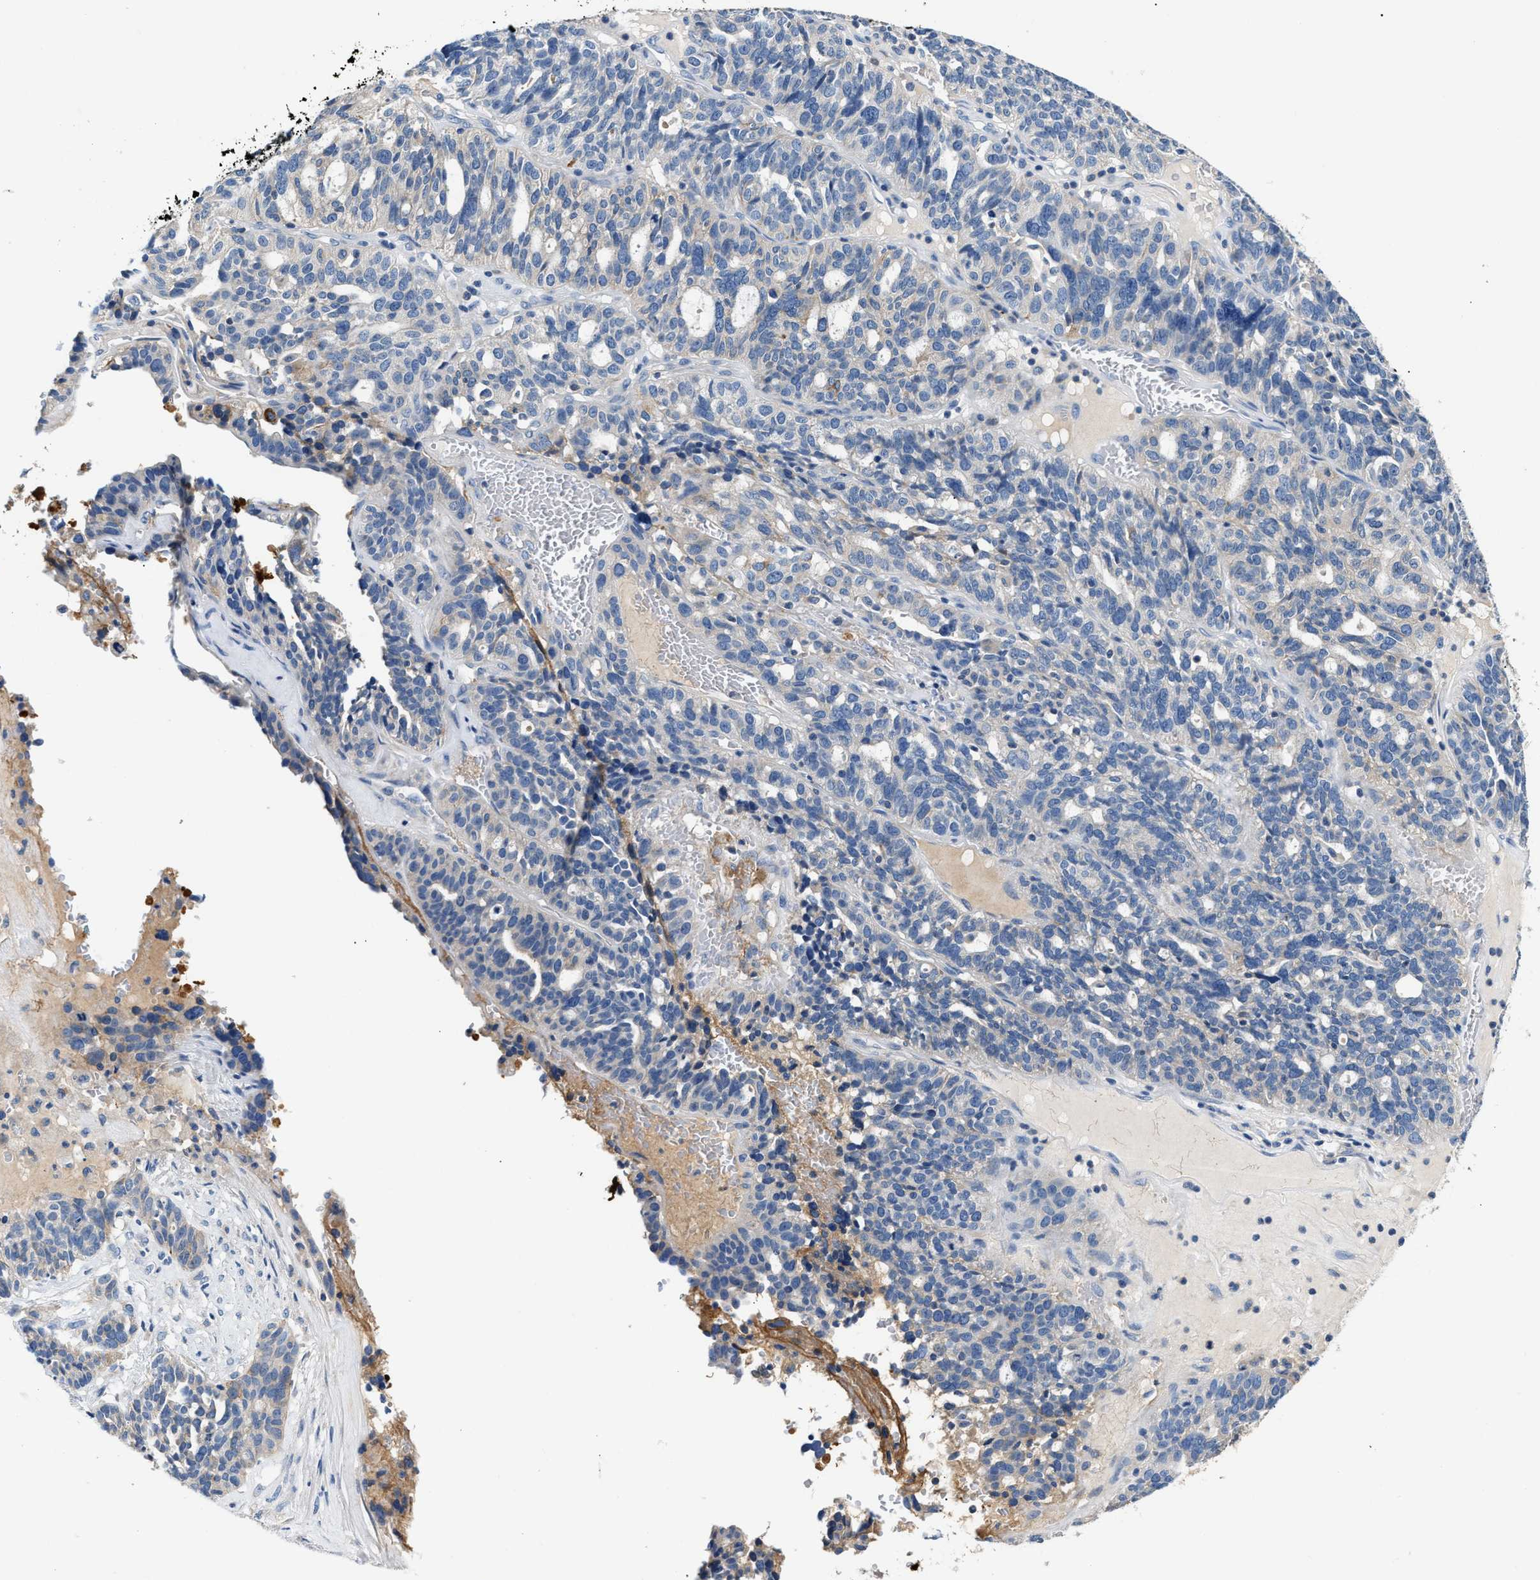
{"staining": {"intensity": "negative", "quantity": "none", "location": "none"}, "tissue": "ovarian cancer", "cell_type": "Tumor cells", "image_type": "cancer", "snomed": [{"axis": "morphology", "description": "Cystadenocarcinoma, serous, NOS"}, {"axis": "topography", "description": "Ovary"}], "caption": "IHC of human serous cystadenocarcinoma (ovarian) displays no staining in tumor cells.", "gene": "TUT7", "patient": {"sex": "female", "age": 59}}